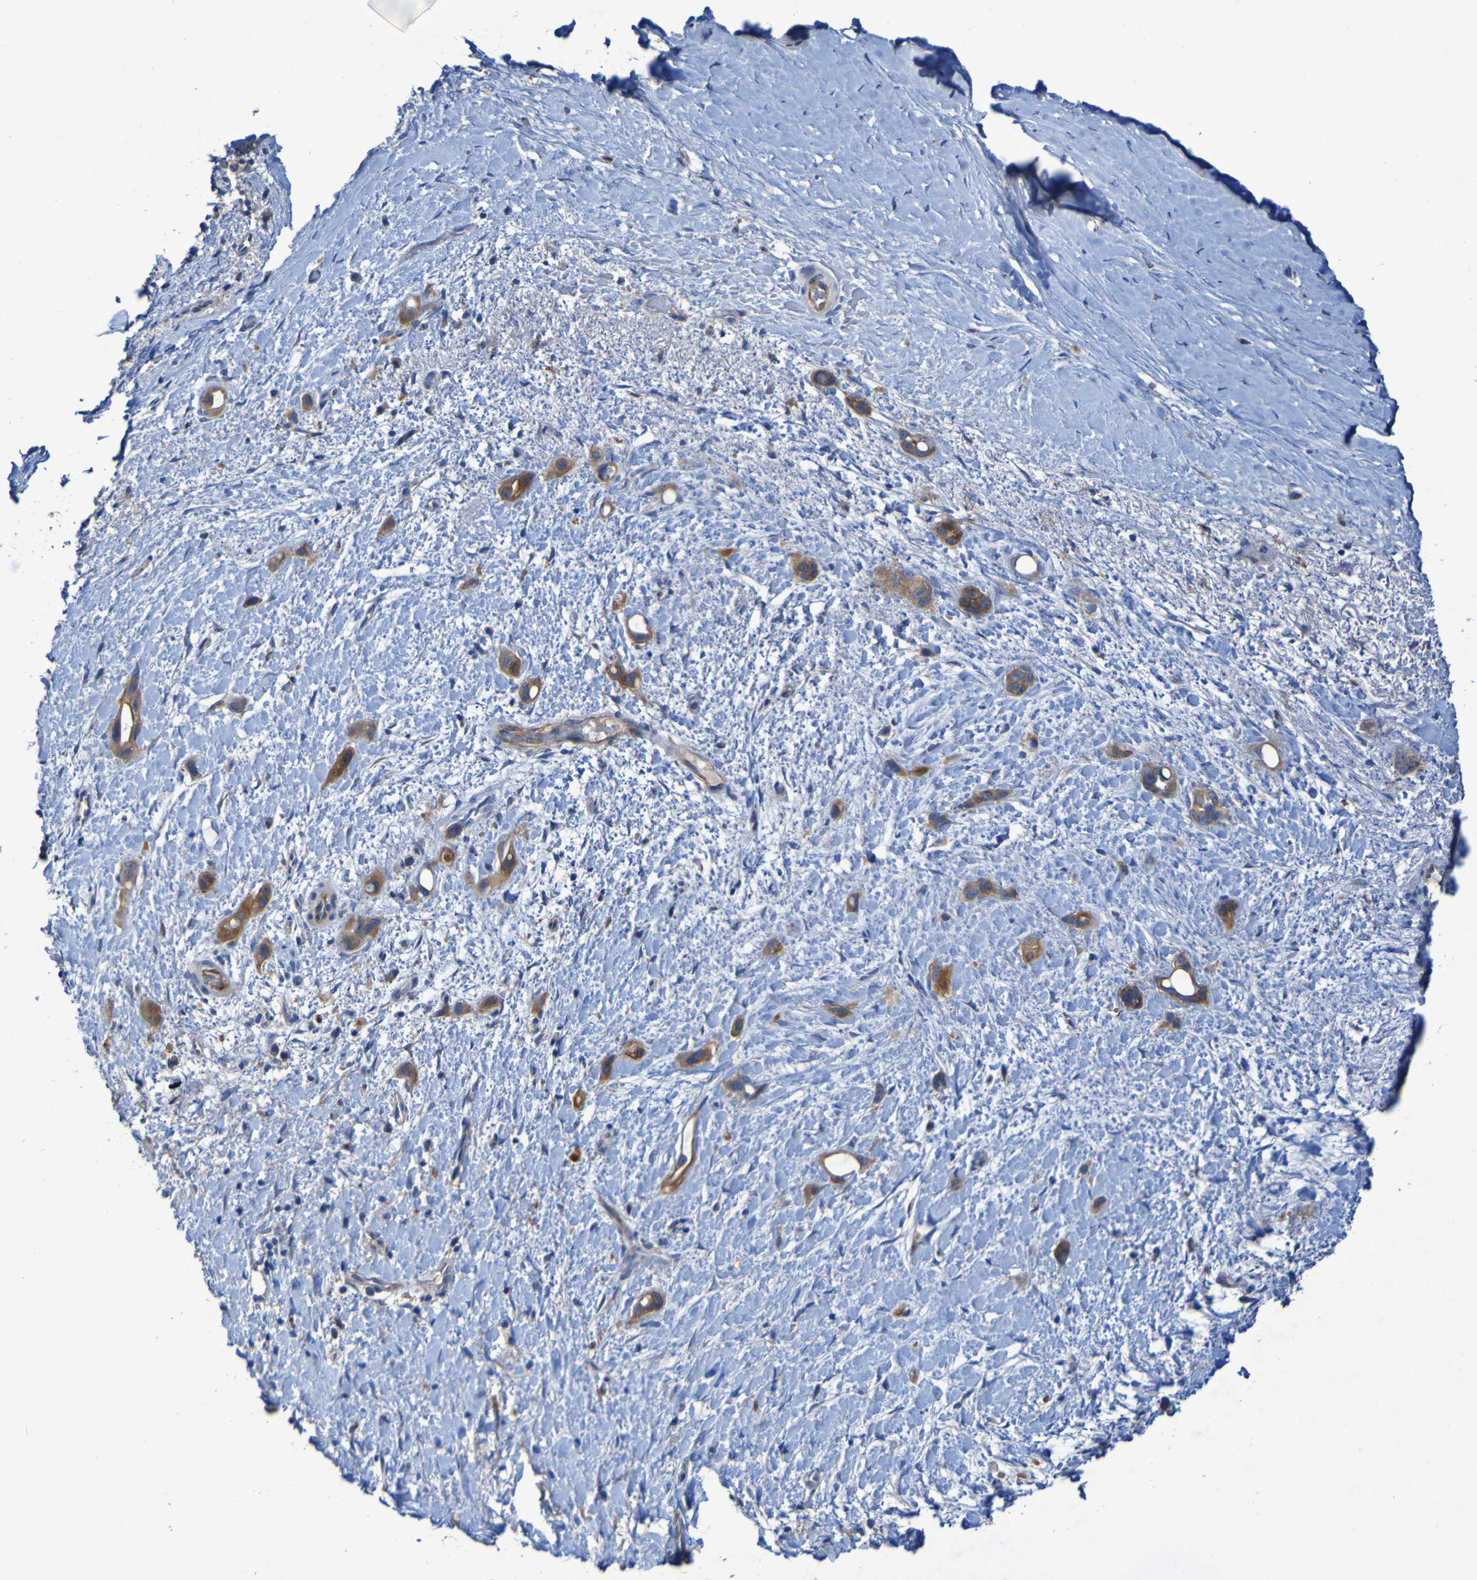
{"staining": {"intensity": "moderate", "quantity": ">75%", "location": "cytoplasmic/membranous"}, "tissue": "liver cancer", "cell_type": "Tumor cells", "image_type": "cancer", "snomed": [{"axis": "morphology", "description": "Cholangiocarcinoma"}, {"axis": "topography", "description": "Liver"}], "caption": "A photomicrograph showing moderate cytoplasmic/membranous staining in approximately >75% of tumor cells in cholangiocarcinoma (liver), as visualized by brown immunohistochemical staining.", "gene": "ARHGEF16", "patient": {"sex": "female", "age": 65}}